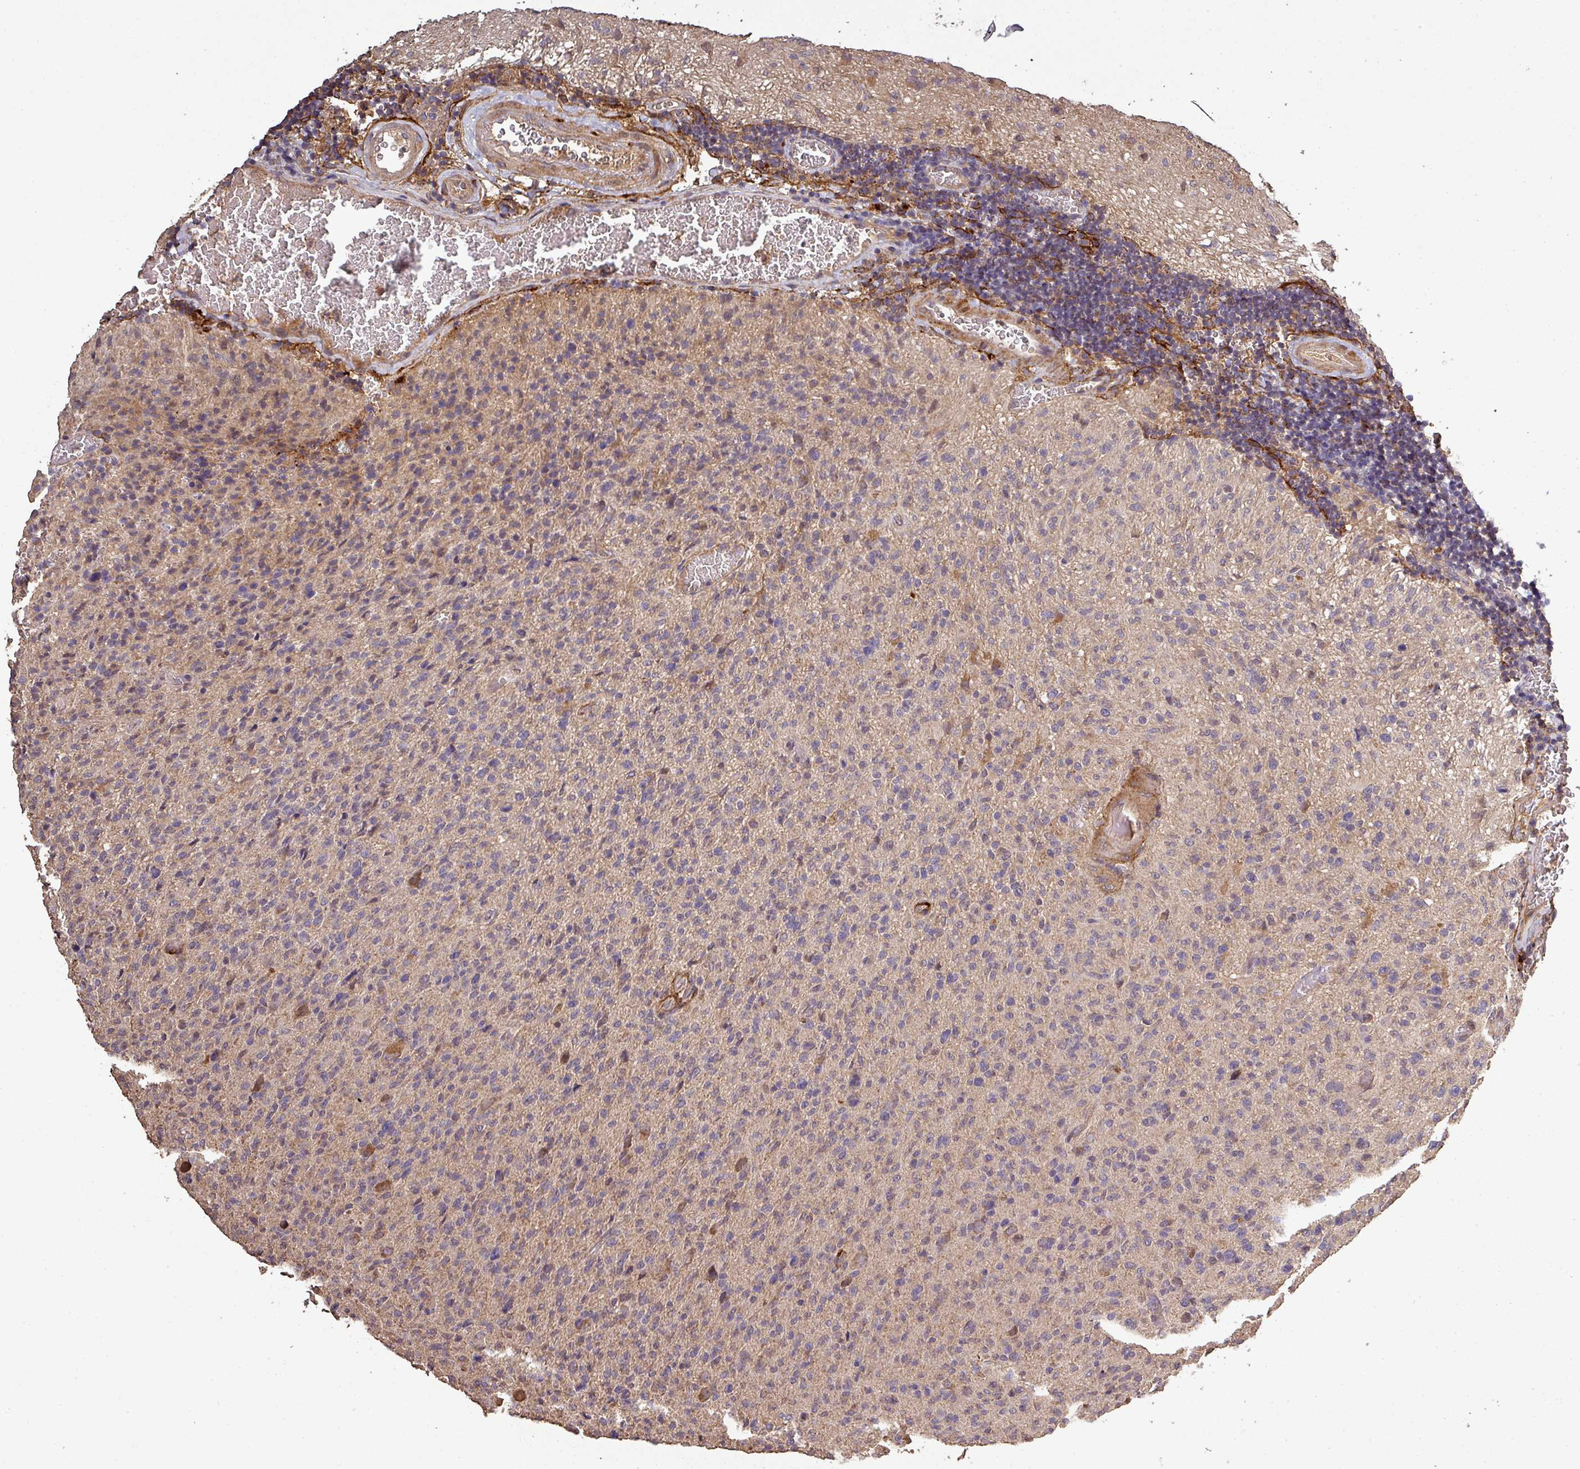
{"staining": {"intensity": "weak", "quantity": "<25%", "location": "cytoplasmic/membranous"}, "tissue": "glioma", "cell_type": "Tumor cells", "image_type": "cancer", "snomed": [{"axis": "morphology", "description": "Glioma, malignant, High grade"}, {"axis": "topography", "description": "Brain"}], "caption": "Immunohistochemical staining of human glioma reveals no significant expression in tumor cells.", "gene": "ISLR", "patient": {"sex": "female", "age": 57}}